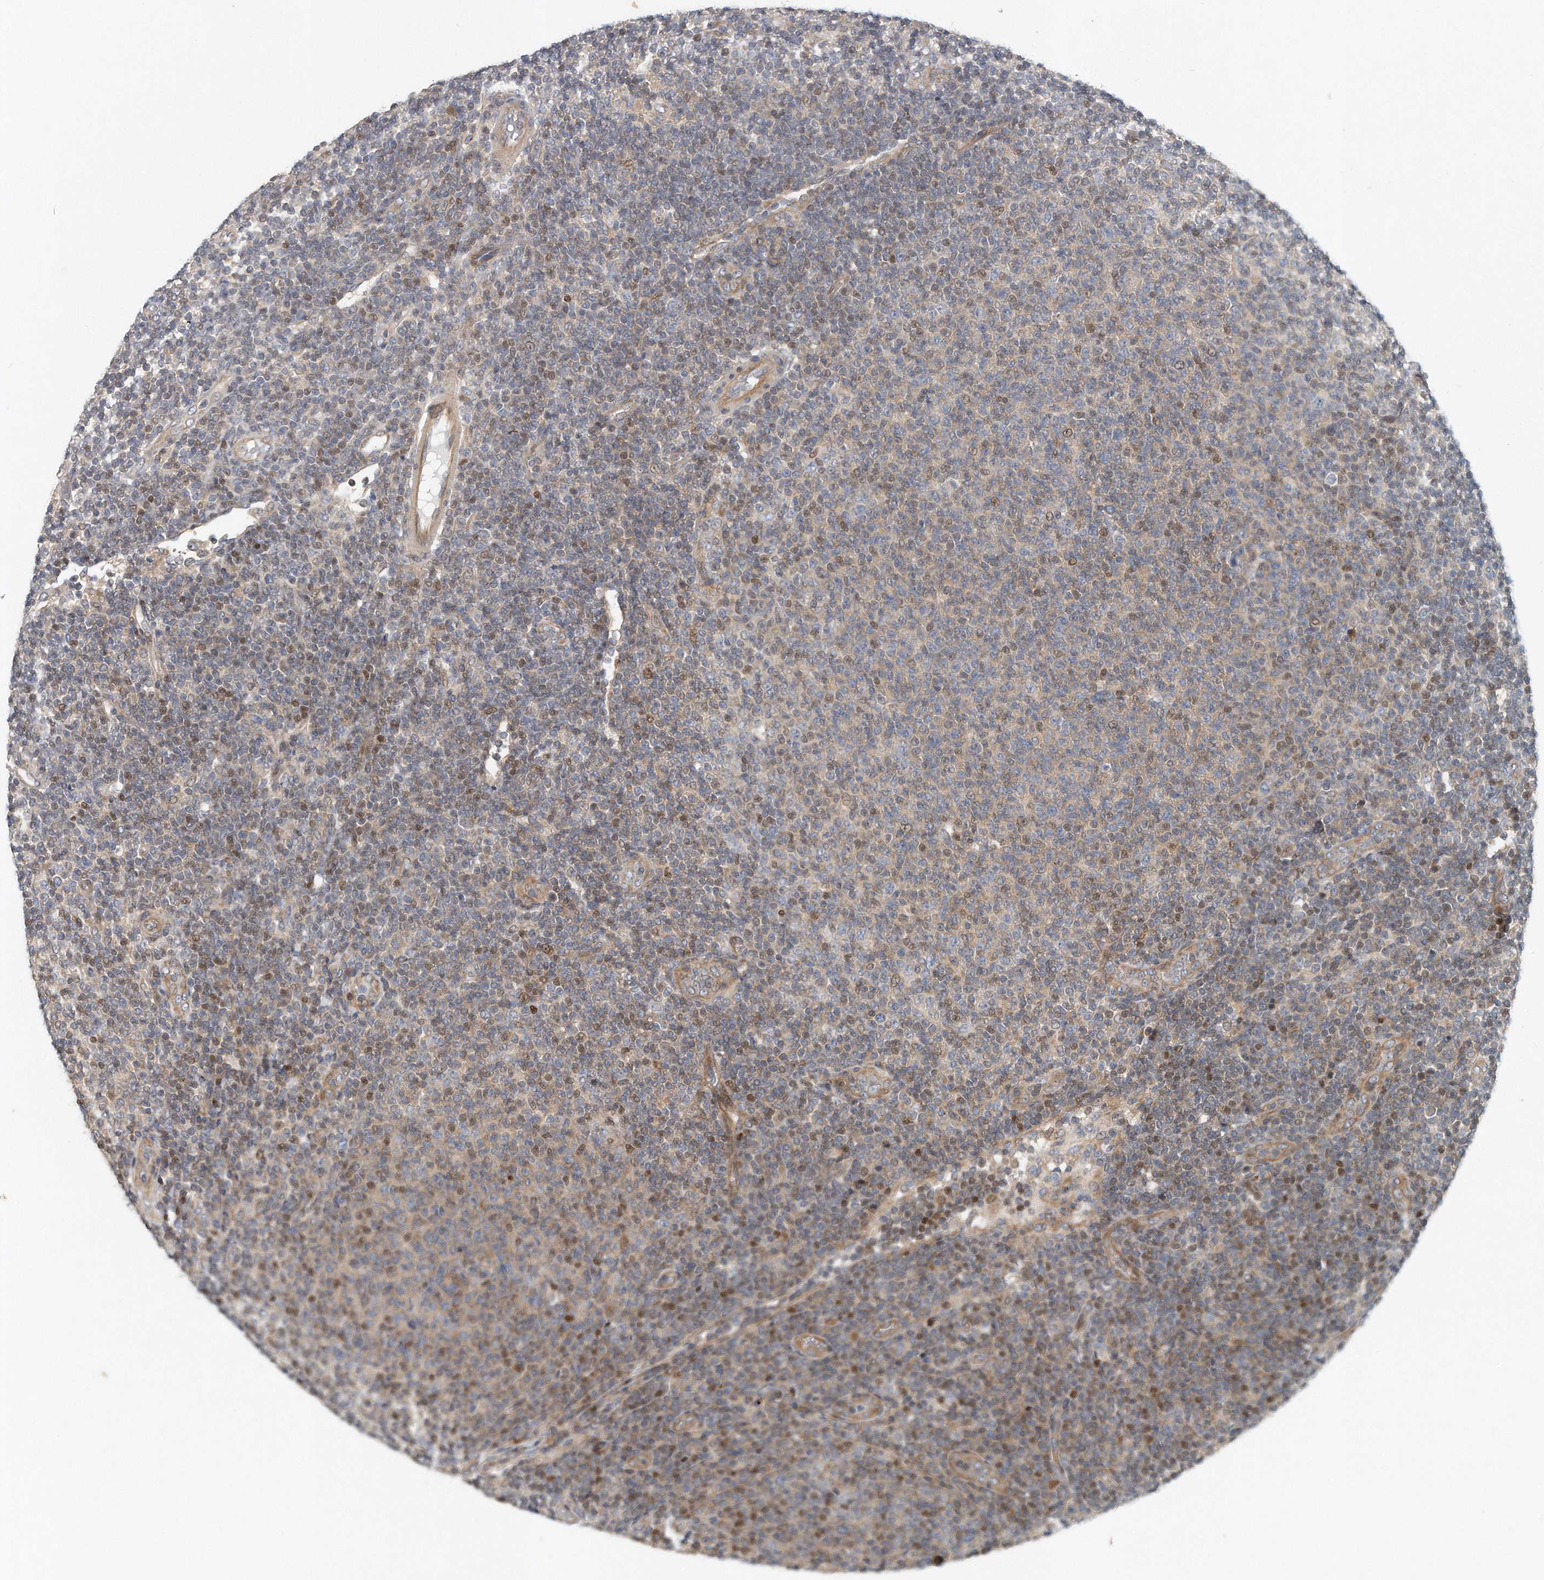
{"staining": {"intensity": "moderate", "quantity": "<25%", "location": "nuclear"}, "tissue": "lymphoma", "cell_type": "Tumor cells", "image_type": "cancer", "snomed": [{"axis": "morphology", "description": "Malignant lymphoma, non-Hodgkin's type, Low grade"}, {"axis": "topography", "description": "Lymph node"}], "caption": "Human malignant lymphoma, non-Hodgkin's type (low-grade) stained with a brown dye demonstrates moderate nuclear positive expression in about <25% of tumor cells.", "gene": "PCDH8", "patient": {"sex": "male", "age": 66}}